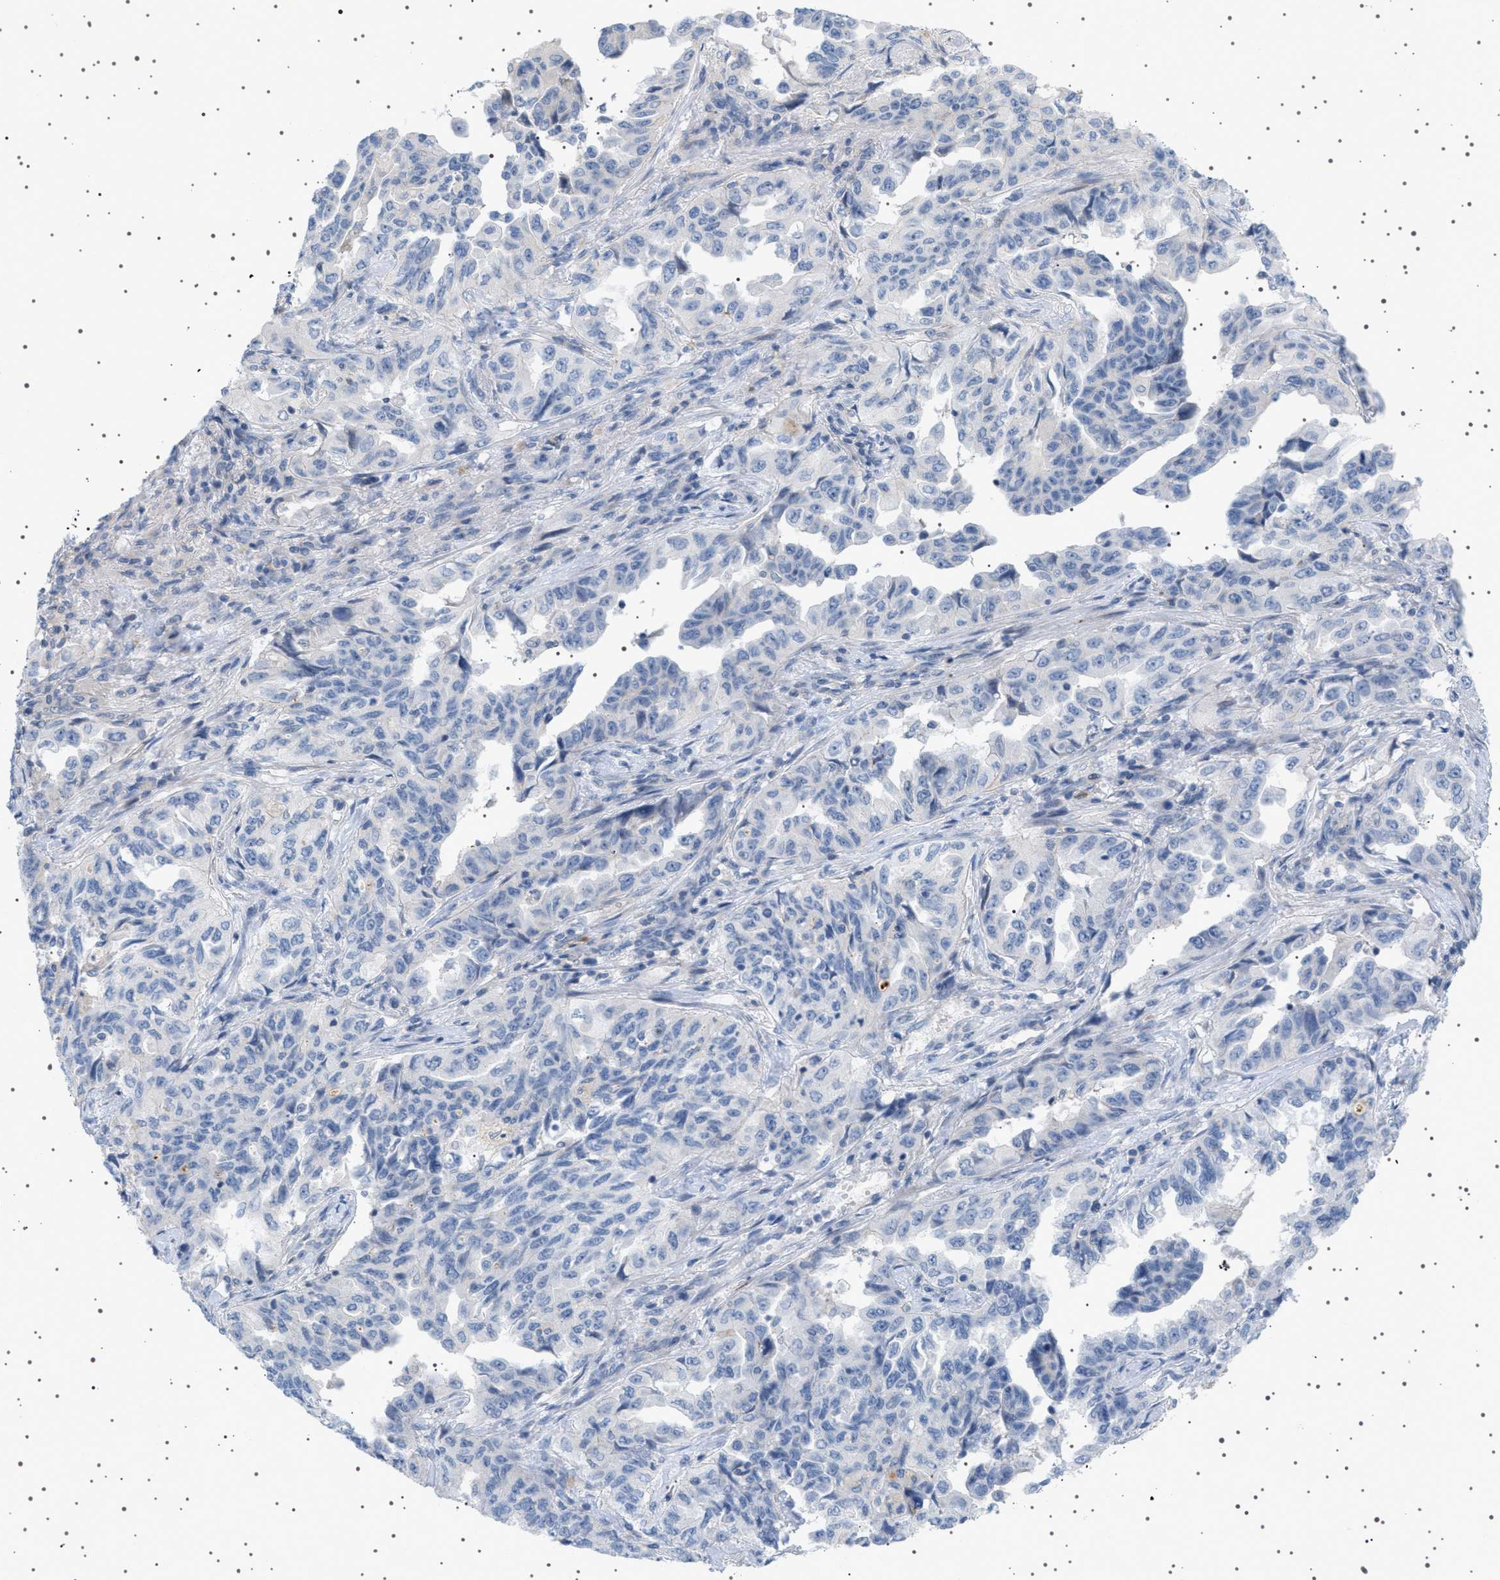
{"staining": {"intensity": "negative", "quantity": "none", "location": "none"}, "tissue": "lung cancer", "cell_type": "Tumor cells", "image_type": "cancer", "snomed": [{"axis": "morphology", "description": "Adenocarcinoma, NOS"}, {"axis": "topography", "description": "Lung"}], "caption": "DAB immunohistochemical staining of human lung cancer (adenocarcinoma) shows no significant expression in tumor cells. (Stains: DAB (3,3'-diaminobenzidine) immunohistochemistry with hematoxylin counter stain, Microscopy: brightfield microscopy at high magnification).", "gene": "ADCY10", "patient": {"sex": "female", "age": 51}}